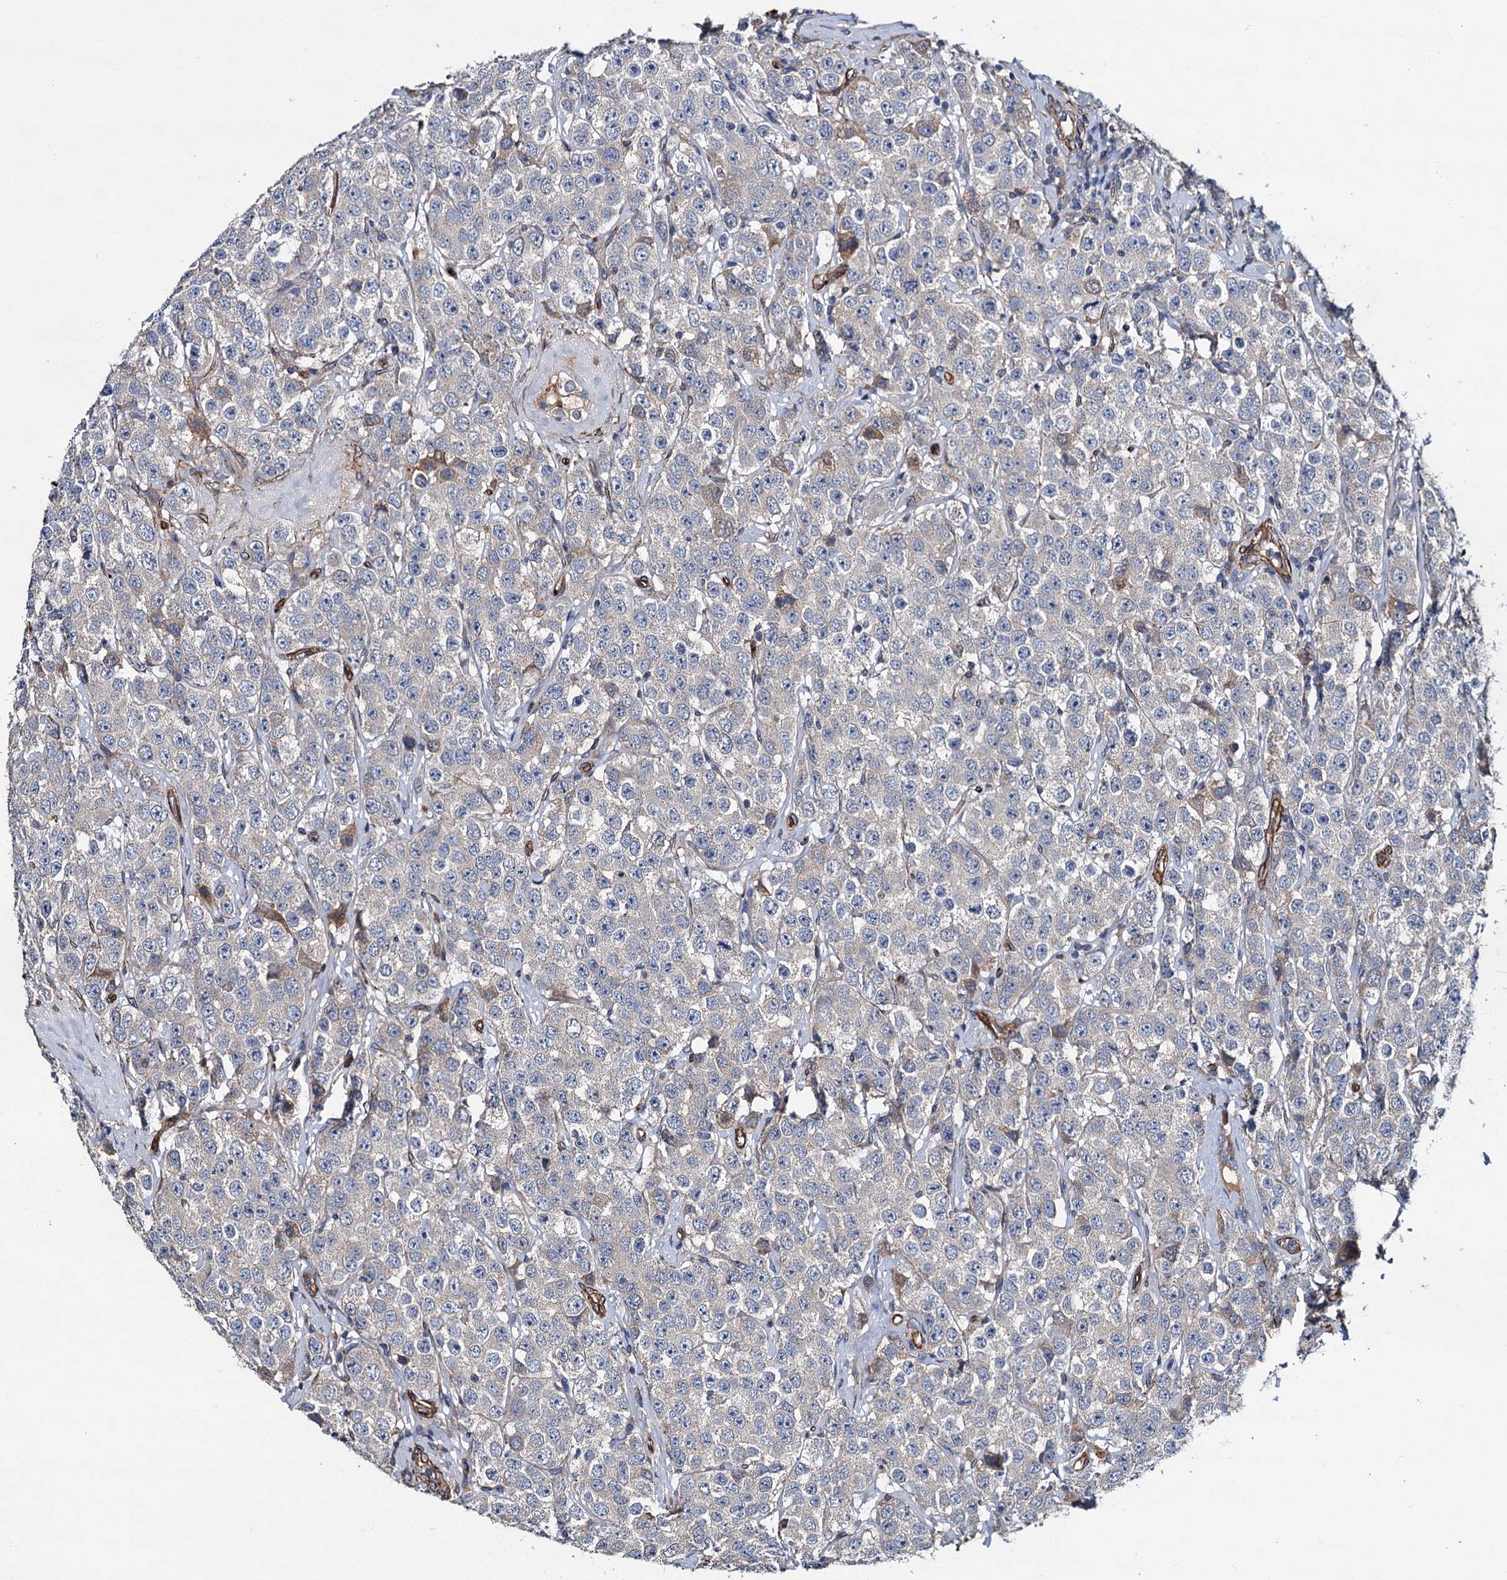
{"staining": {"intensity": "weak", "quantity": "<25%", "location": "cytoplasmic/membranous"}, "tissue": "testis cancer", "cell_type": "Tumor cells", "image_type": "cancer", "snomed": [{"axis": "morphology", "description": "Seminoma, NOS"}, {"axis": "topography", "description": "Testis"}], "caption": "Tumor cells are negative for protein expression in human testis cancer. (DAB (3,3'-diaminobenzidine) immunohistochemistry (IHC) with hematoxylin counter stain).", "gene": "CACNA1C", "patient": {"sex": "male", "age": 28}}